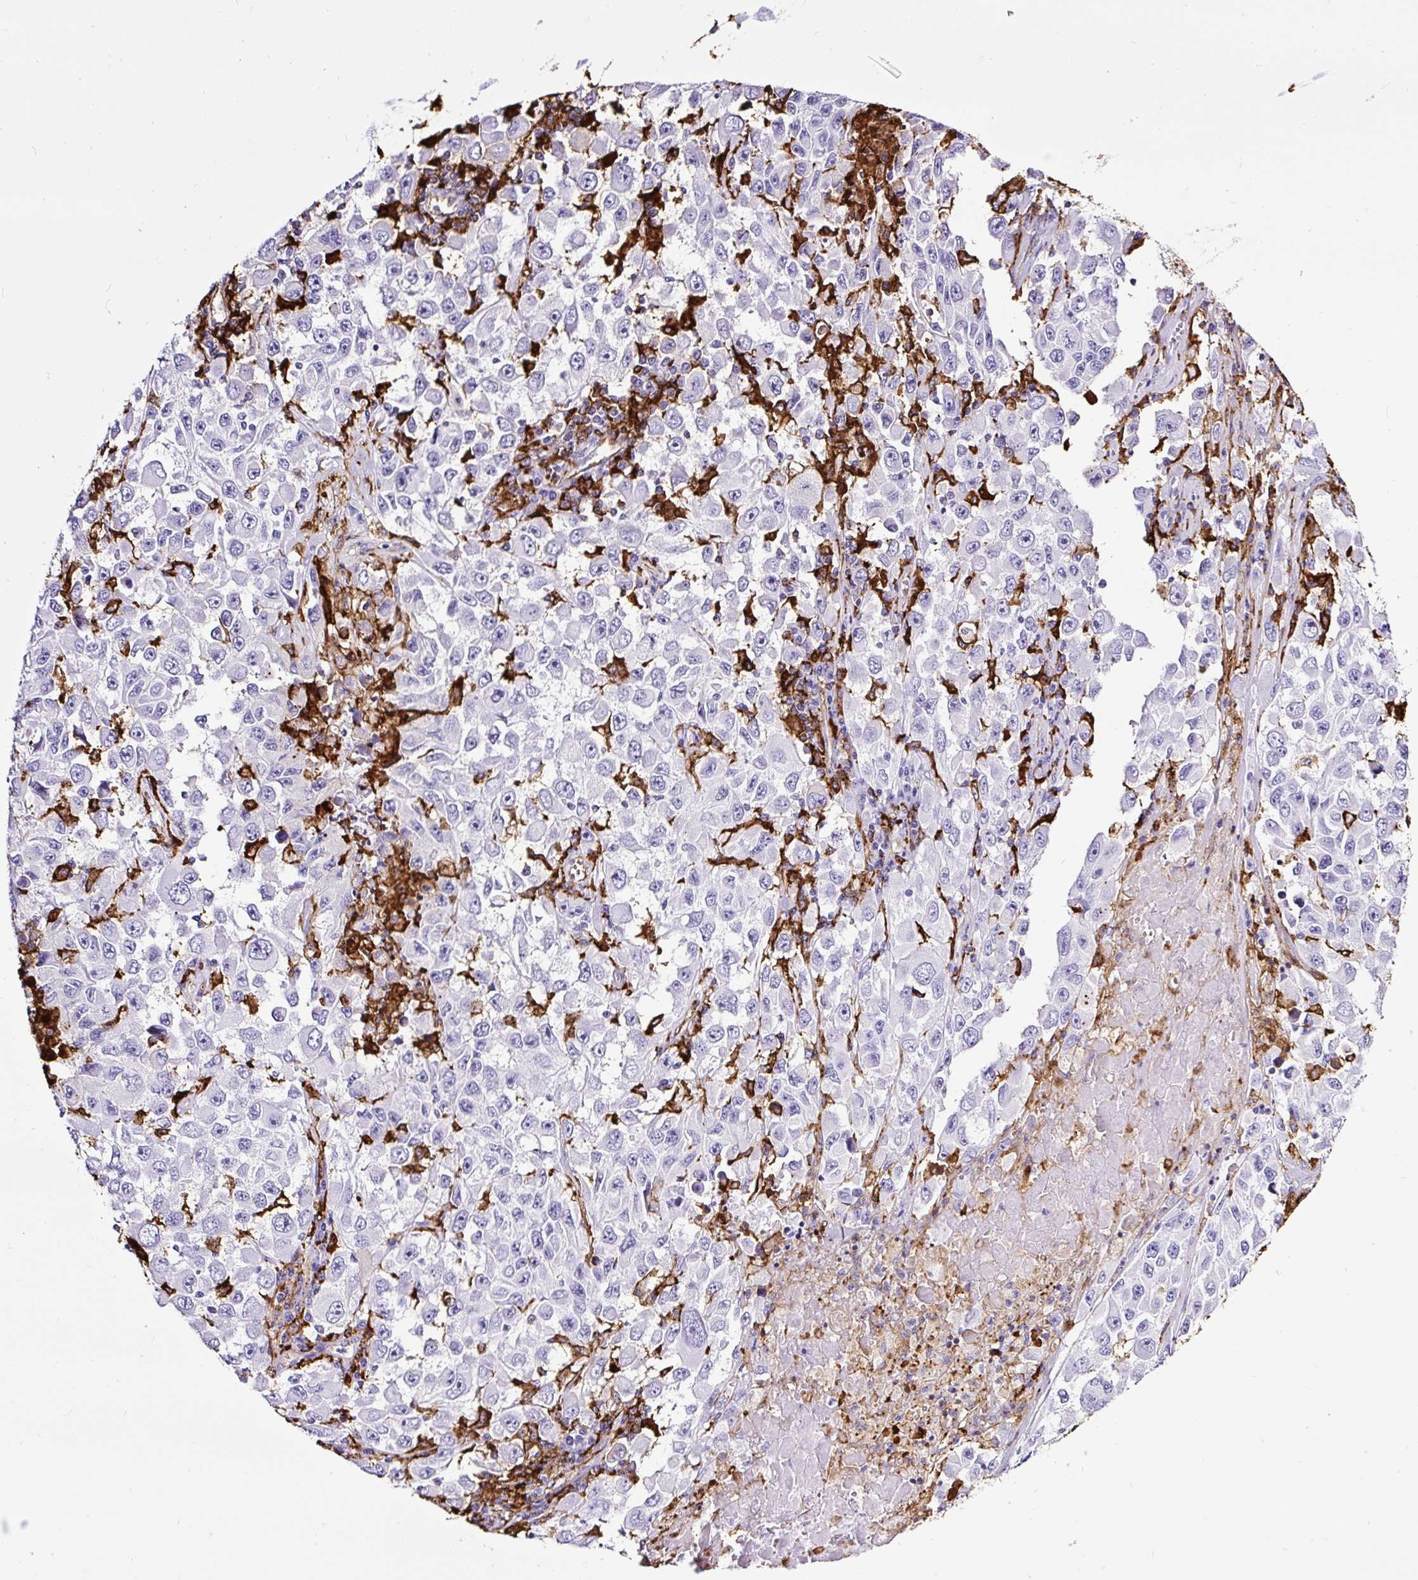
{"staining": {"intensity": "negative", "quantity": "none", "location": "none"}, "tissue": "melanoma", "cell_type": "Tumor cells", "image_type": "cancer", "snomed": [{"axis": "morphology", "description": "Malignant melanoma, Metastatic site"}, {"axis": "topography", "description": "Lymph node"}], "caption": "Tumor cells are negative for protein expression in human melanoma.", "gene": "HLA-DRA", "patient": {"sex": "female", "age": 67}}